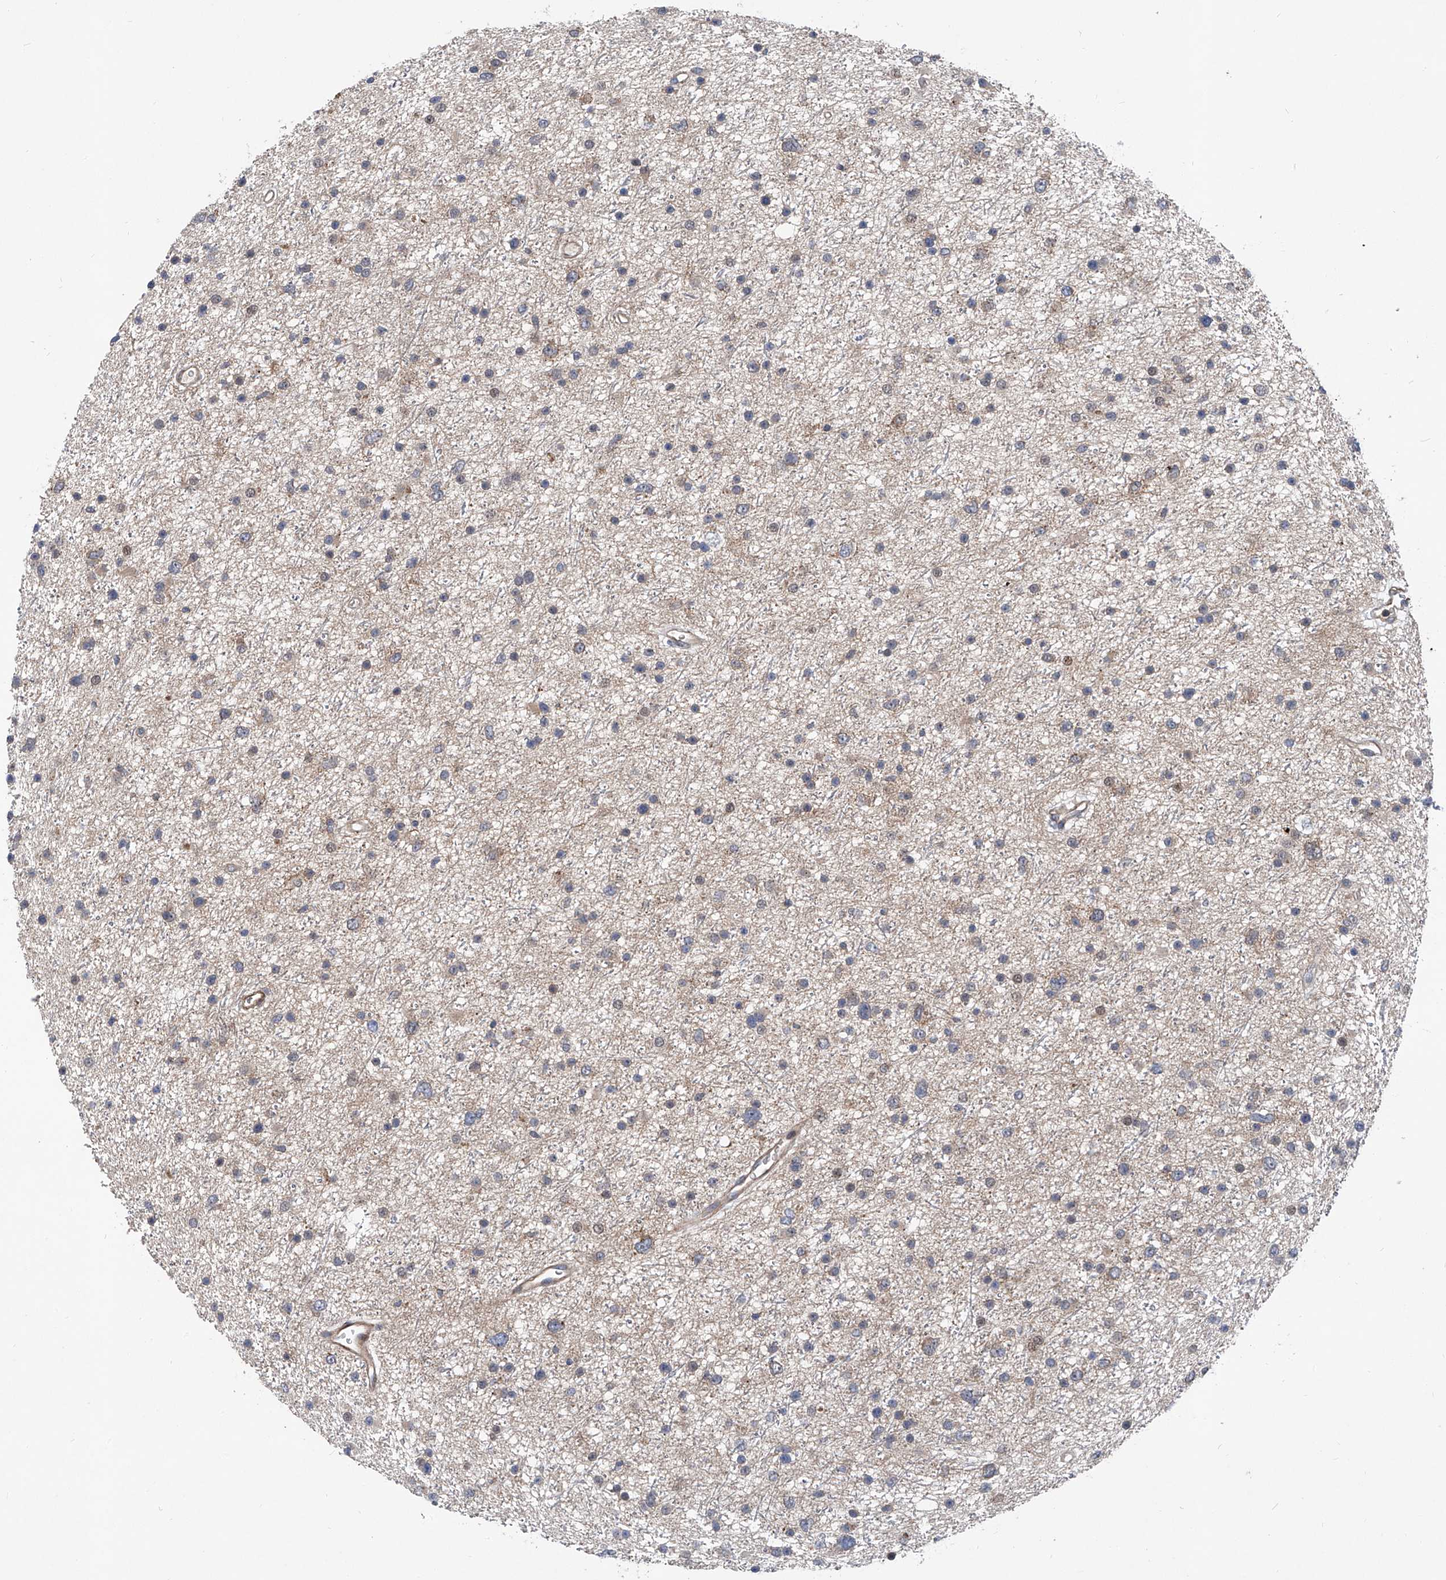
{"staining": {"intensity": "negative", "quantity": "none", "location": "none"}, "tissue": "glioma", "cell_type": "Tumor cells", "image_type": "cancer", "snomed": [{"axis": "morphology", "description": "Glioma, malignant, Low grade"}, {"axis": "topography", "description": "Cerebral cortex"}], "caption": "This is a image of immunohistochemistry staining of malignant low-grade glioma, which shows no staining in tumor cells.", "gene": "NT5C3A", "patient": {"sex": "female", "age": 39}}